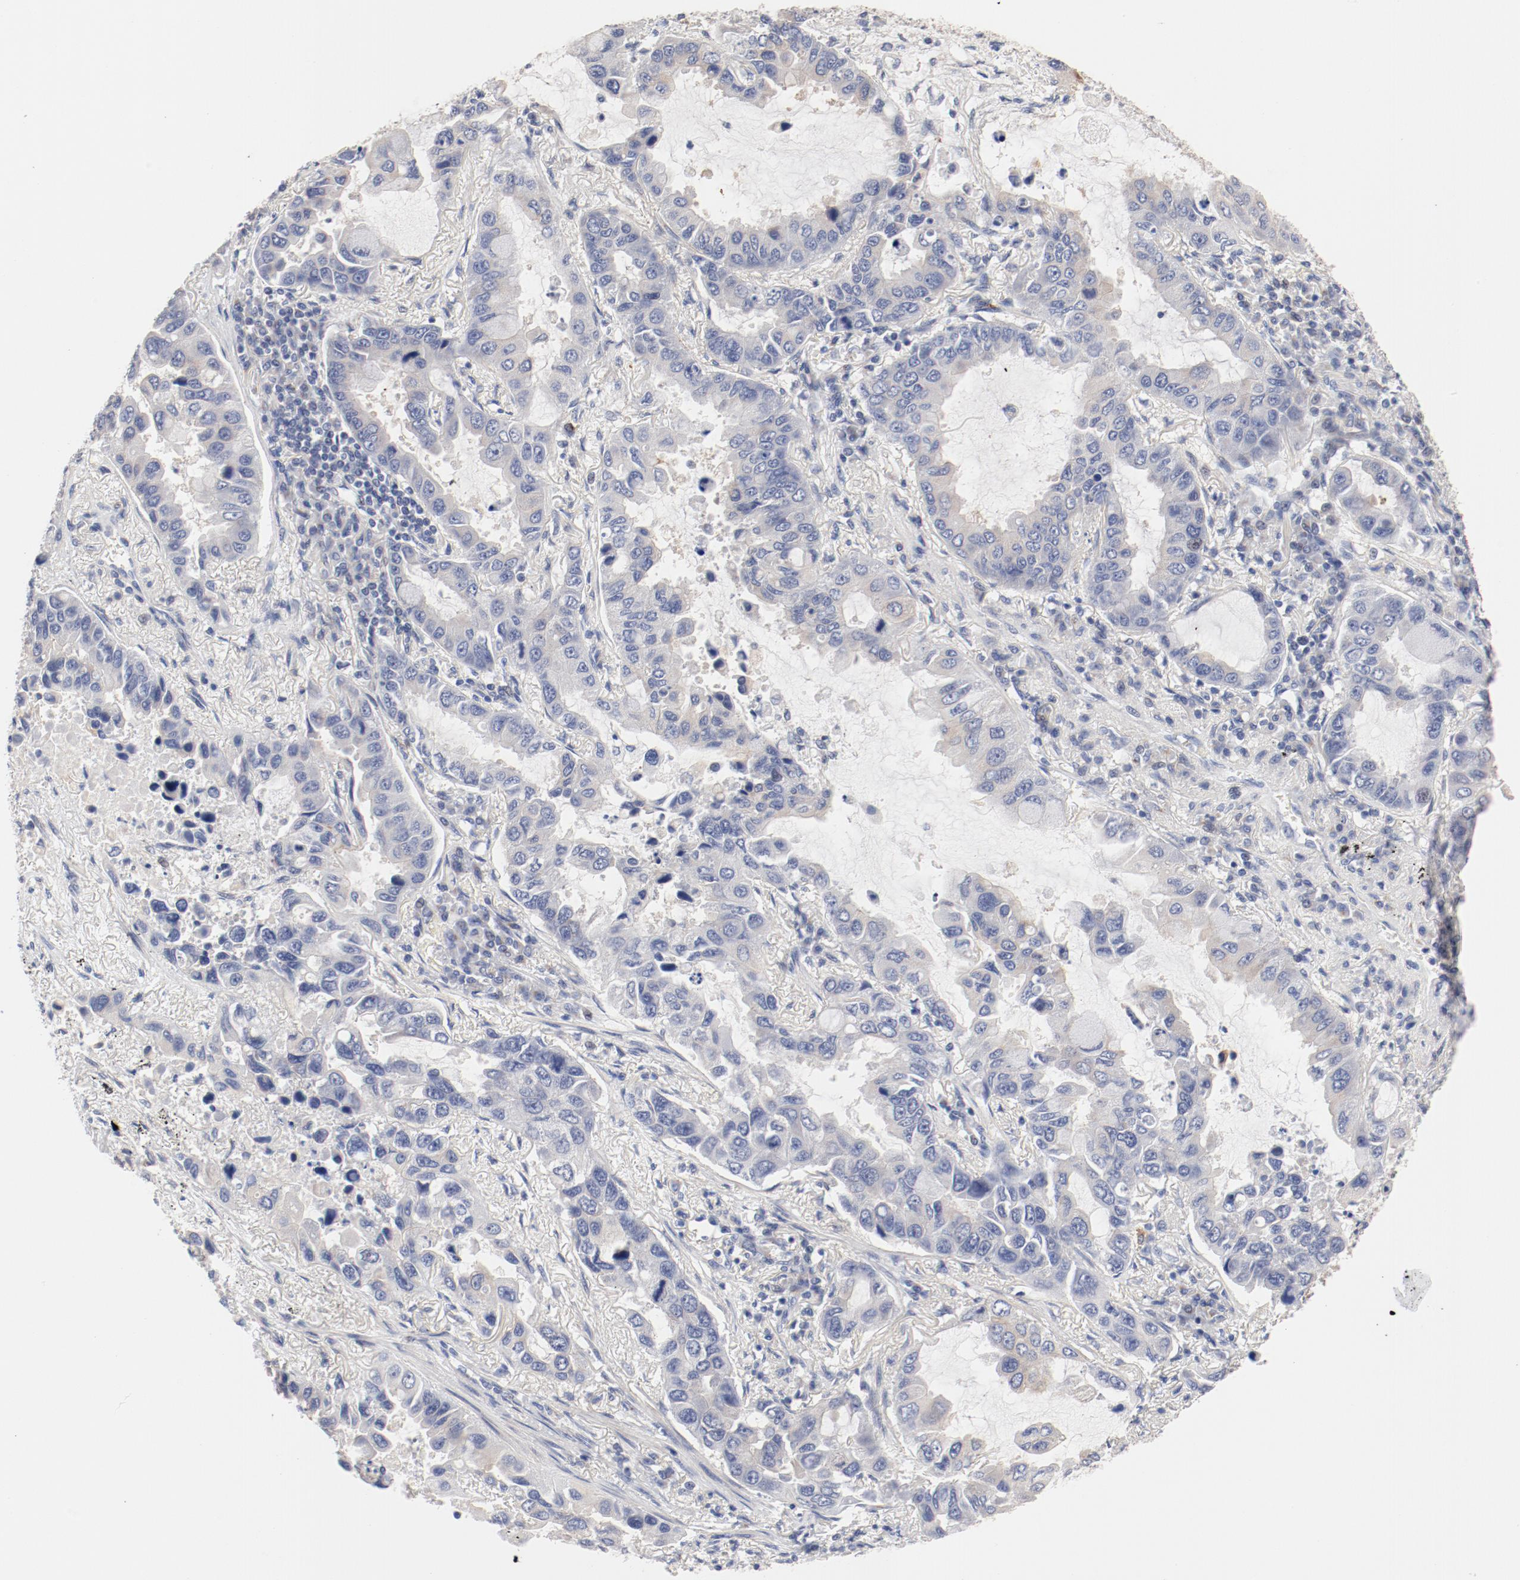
{"staining": {"intensity": "negative", "quantity": "none", "location": "none"}, "tissue": "lung cancer", "cell_type": "Tumor cells", "image_type": "cancer", "snomed": [{"axis": "morphology", "description": "Adenocarcinoma, NOS"}, {"axis": "topography", "description": "Lung"}], "caption": "Adenocarcinoma (lung) was stained to show a protein in brown. There is no significant expression in tumor cells. (DAB immunohistochemistry visualized using brightfield microscopy, high magnification).", "gene": "GPR143", "patient": {"sex": "male", "age": 64}}